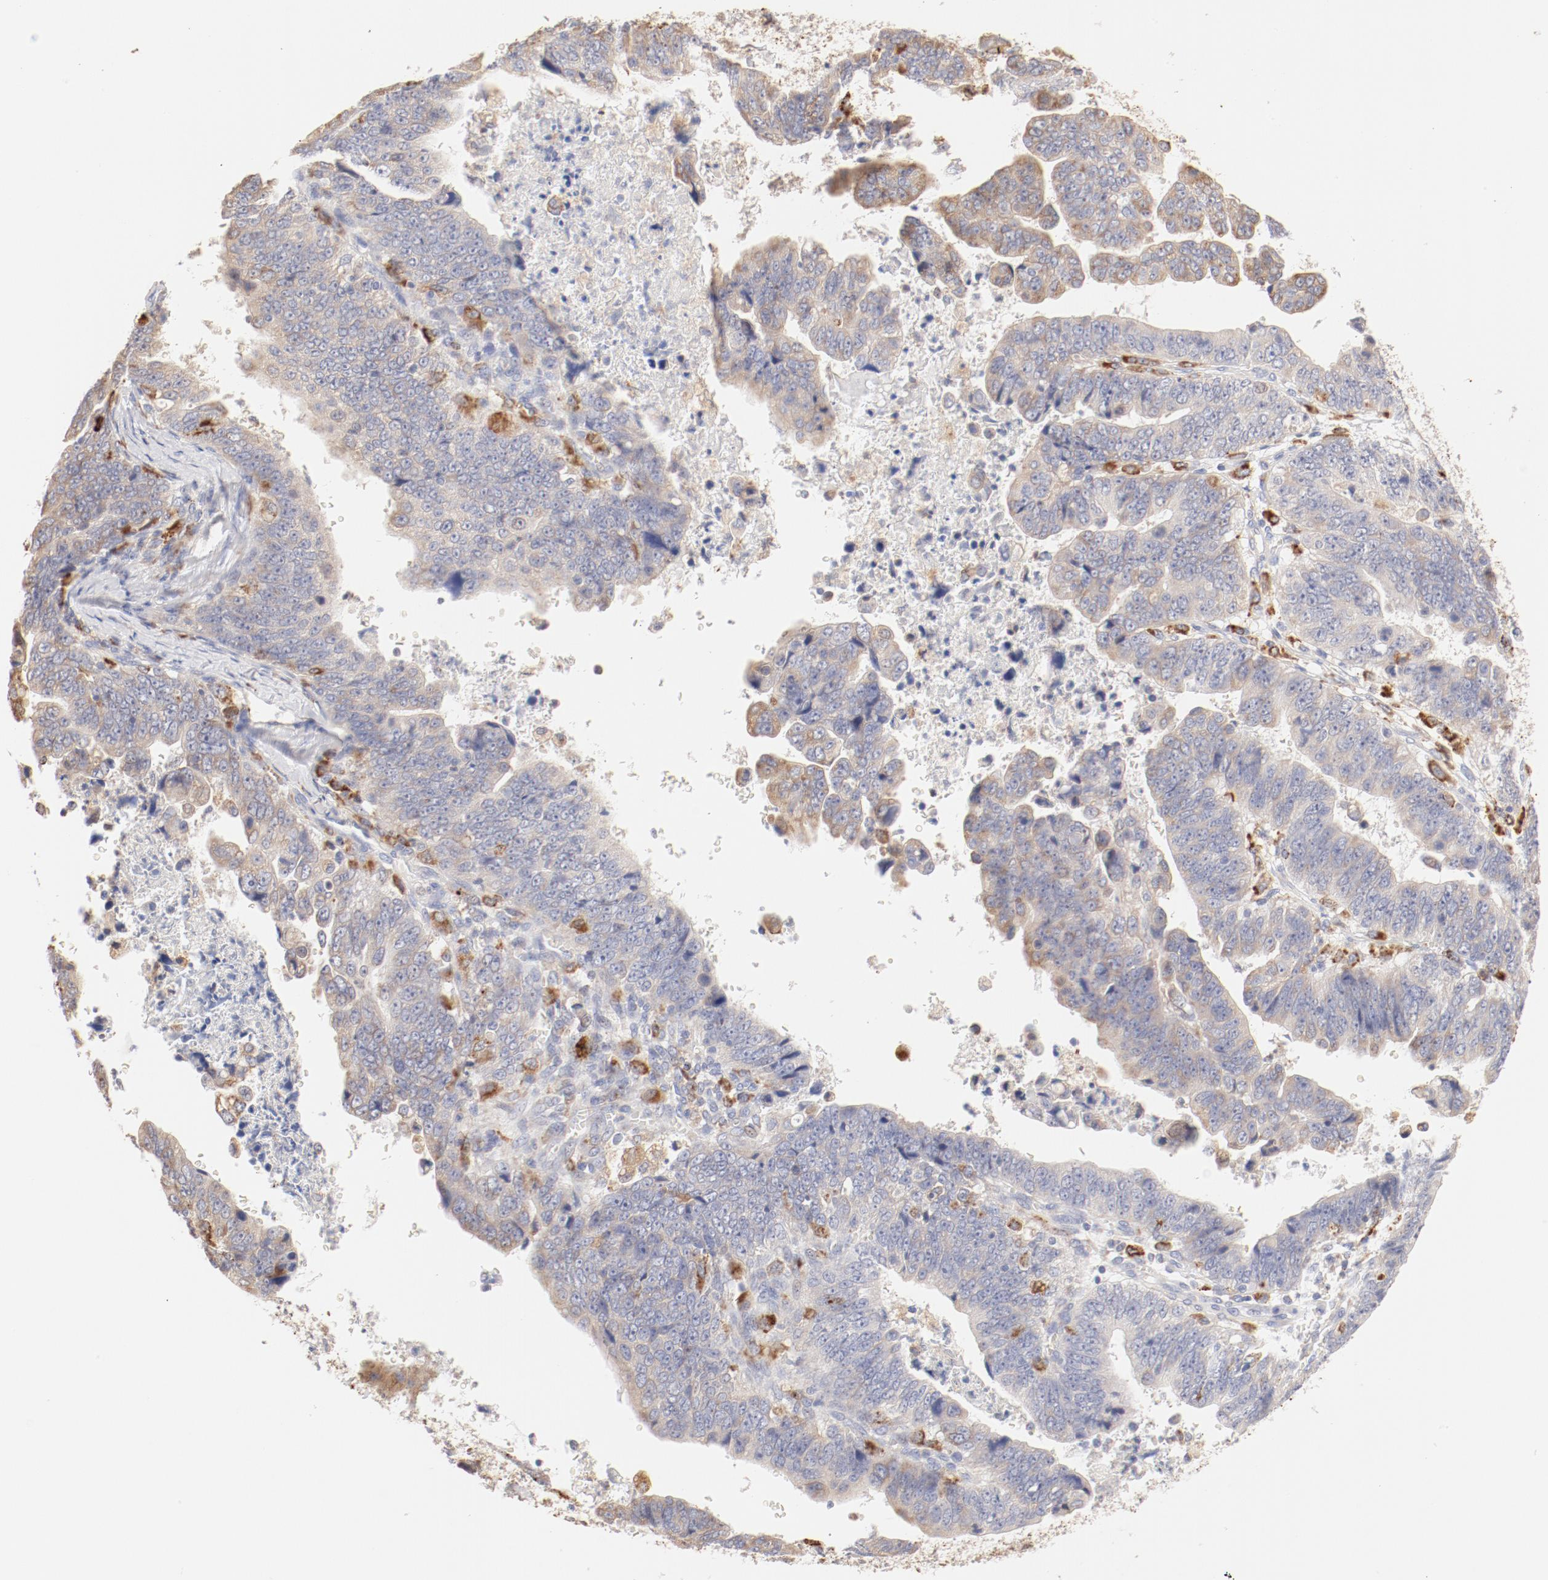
{"staining": {"intensity": "weak", "quantity": "25%-75%", "location": "cytoplasmic/membranous"}, "tissue": "stomach cancer", "cell_type": "Tumor cells", "image_type": "cancer", "snomed": [{"axis": "morphology", "description": "Adenocarcinoma, NOS"}, {"axis": "topography", "description": "Stomach, upper"}], "caption": "This image exhibits IHC staining of human stomach cancer, with low weak cytoplasmic/membranous expression in approximately 25%-75% of tumor cells.", "gene": "CTSH", "patient": {"sex": "female", "age": 50}}